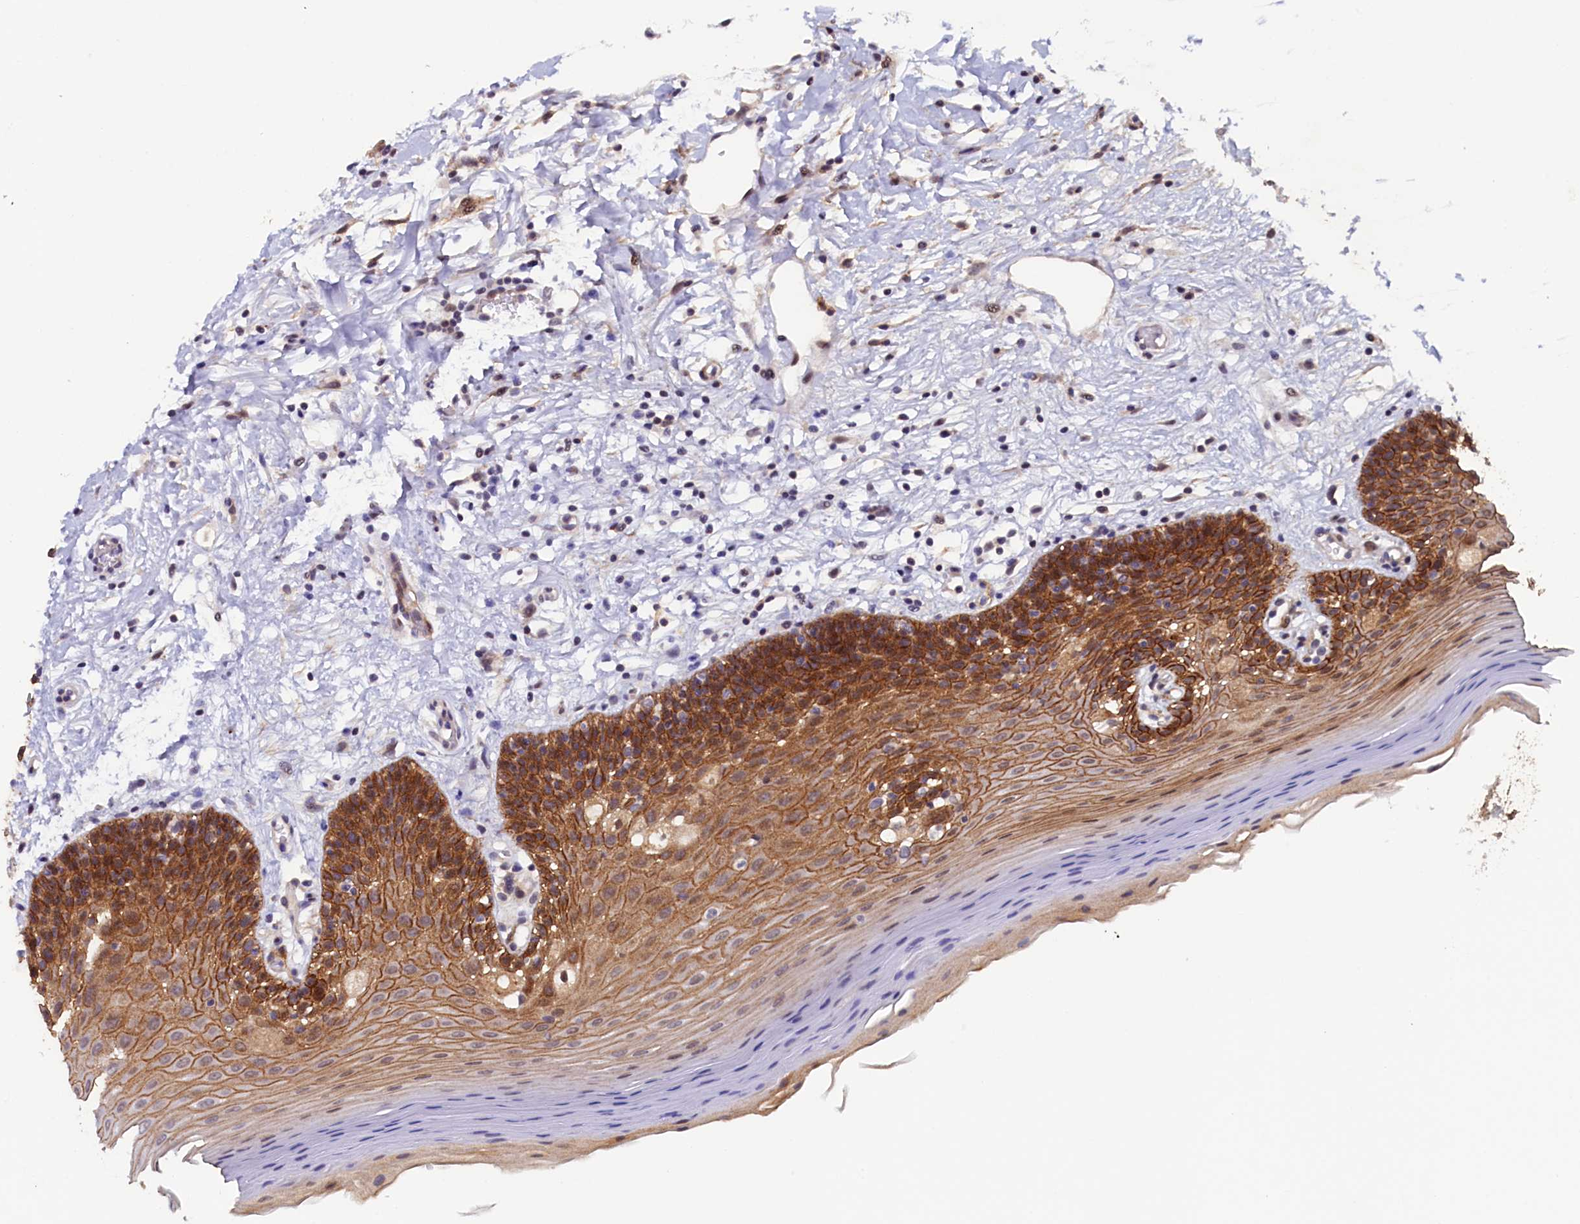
{"staining": {"intensity": "strong", "quantity": "25%-75%", "location": "cytoplasmic/membranous"}, "tissue": "oral mucosa", "cell_type": "Squamous epithelial cells", "image_type": "normal", "snomed": [{"axis": "morphology", "description": "Normal tissue, NOS"}, {"axis": "topography", "description": "Oral tissue"}, {"axis": "topography", "description": "Tounge, NOS"}], "caption": "An image showing strong cytoplasmic/membranous positivity in about 25%-75% of squamous epithelial cells in unremarkable oral mucosa, as visualized by brown immunohistochemical staining.", "gene": "PACSIN3", "patient": {"sex": "male", "age": 47}}